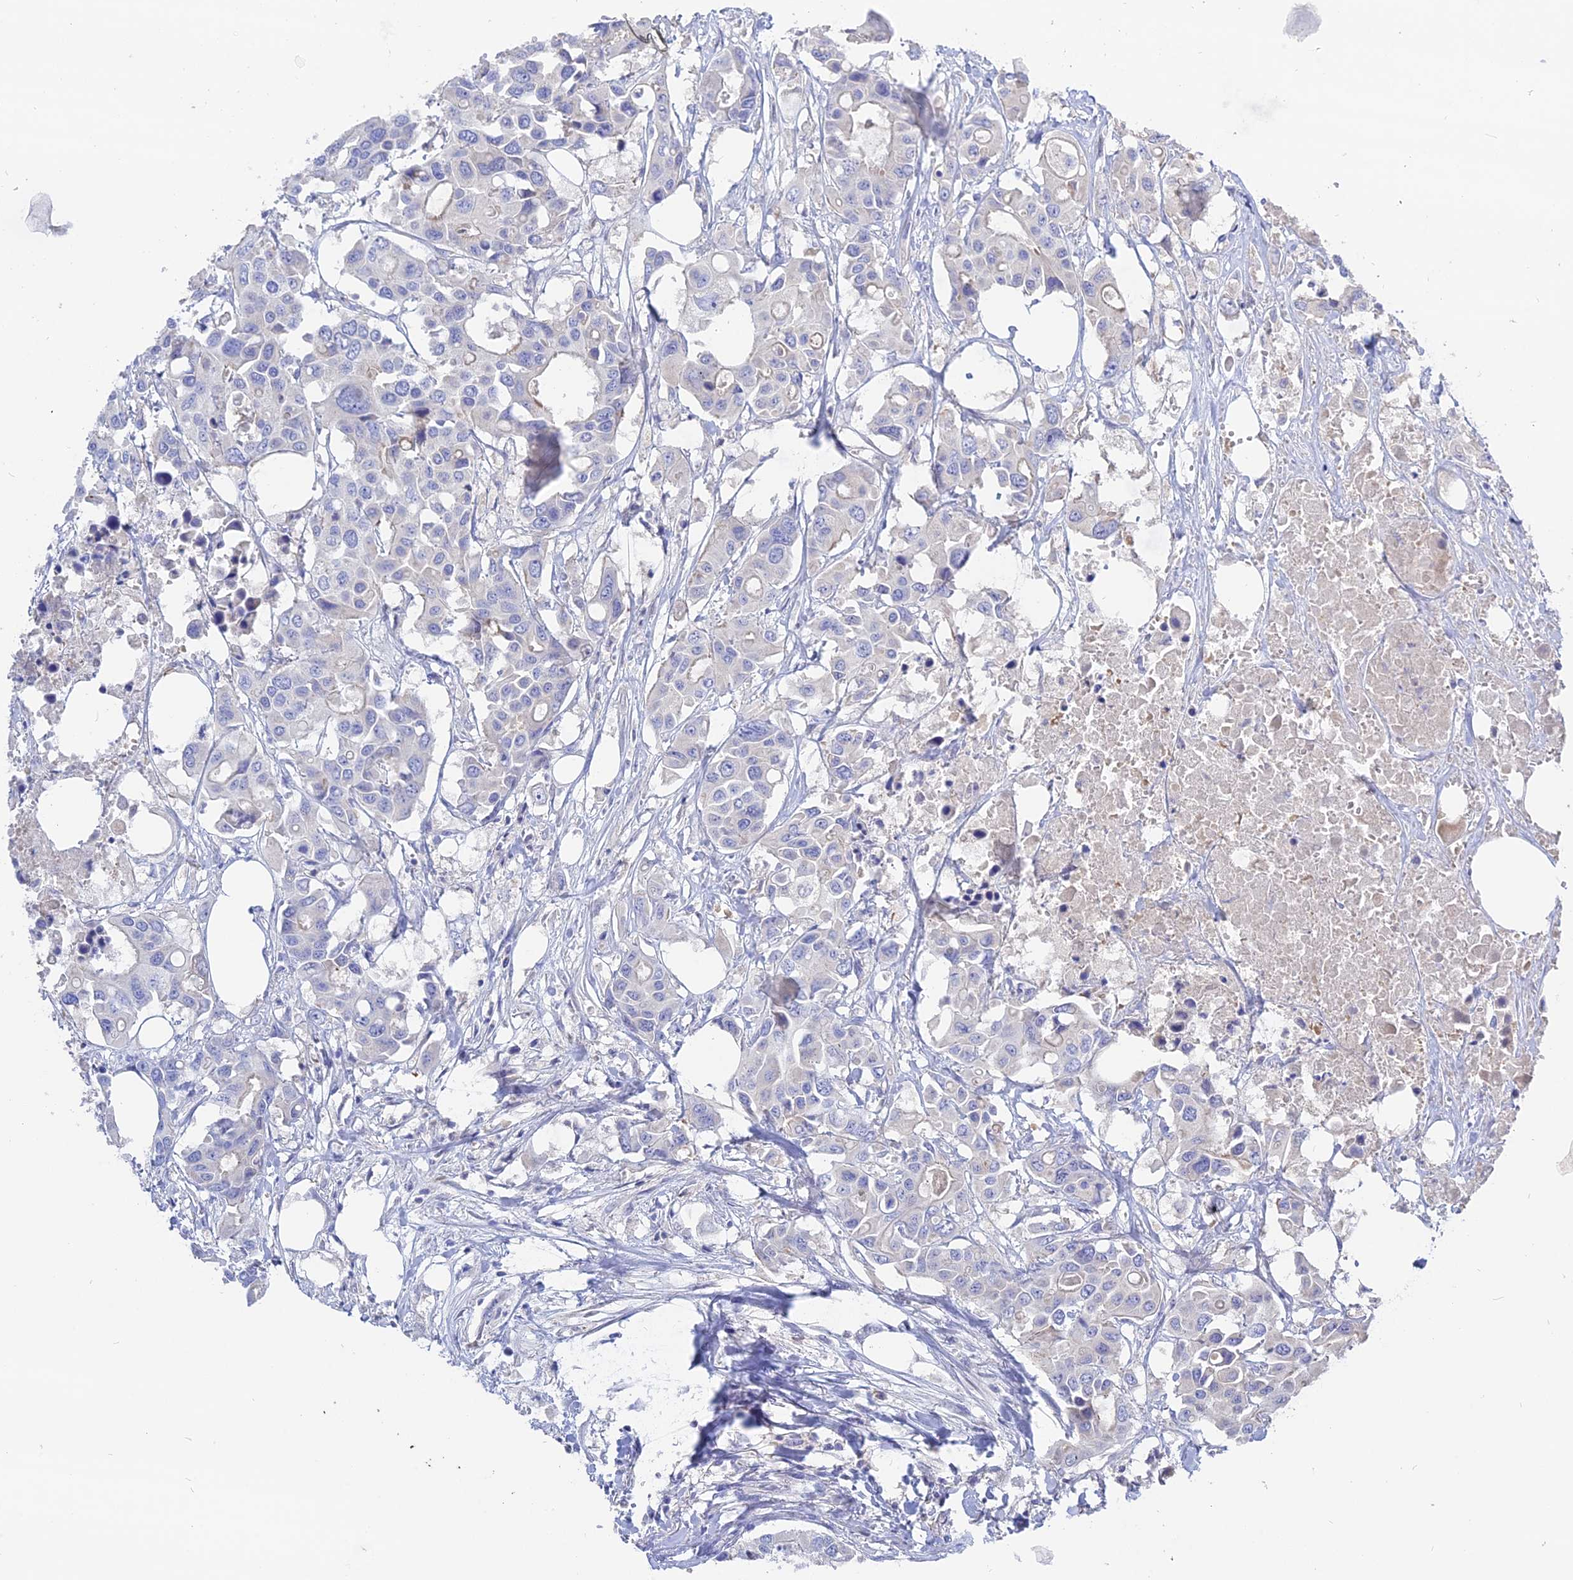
{"staining": {"intensity": "negative", "quantity": "none", "location": "none"}, "tissue": "colorectal cancer", "cell_type": "Tumor cells", "image_type": "cancer", "snomed": [{"axis": "morphology", "description": "Adenocarcinoma, NOS"}, {"axis": "topography", "description": "Colon"}], "caption": "This is an immunohistochemistry (IHC) image of colorectal cancer. There is no positivity in tumor cells.", "gene": "ADGRA1", "patient": {"sex": "male", "age": 77}}